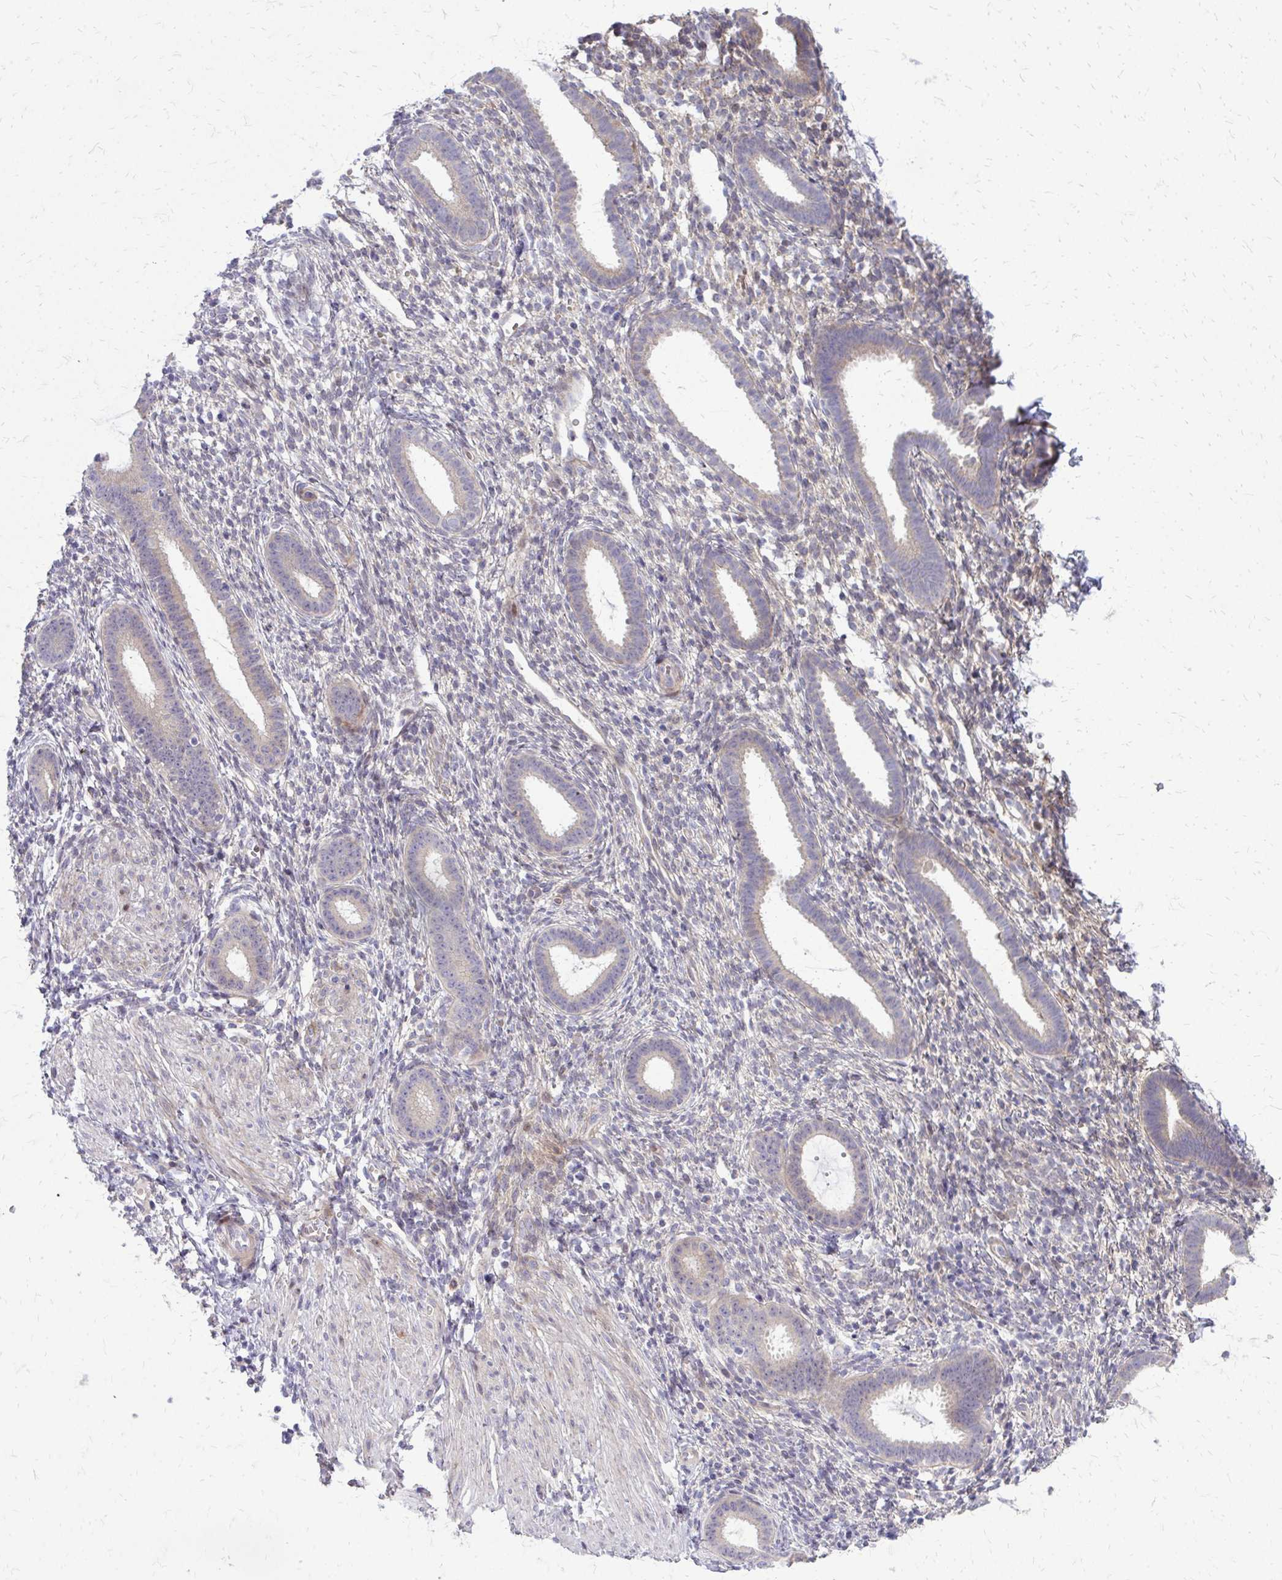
{"staining": {"intensity": "negative", "quantity": "none", "location": "none"}, "tissue": "endometrium", "cell_type": "Cells in endometrial stroma", "image_type": "normal", "snomed": [{"axis": "morphology", "description": "Normal tissue, NOS"}, {"axis": "topography", "description": "Endometrium"}], "caption": "An image of human endometrium is negative for staining in cells in endometrial stroma.", "gene": "PPDPFL", "patient": {"sex": "female", "age": 36}}